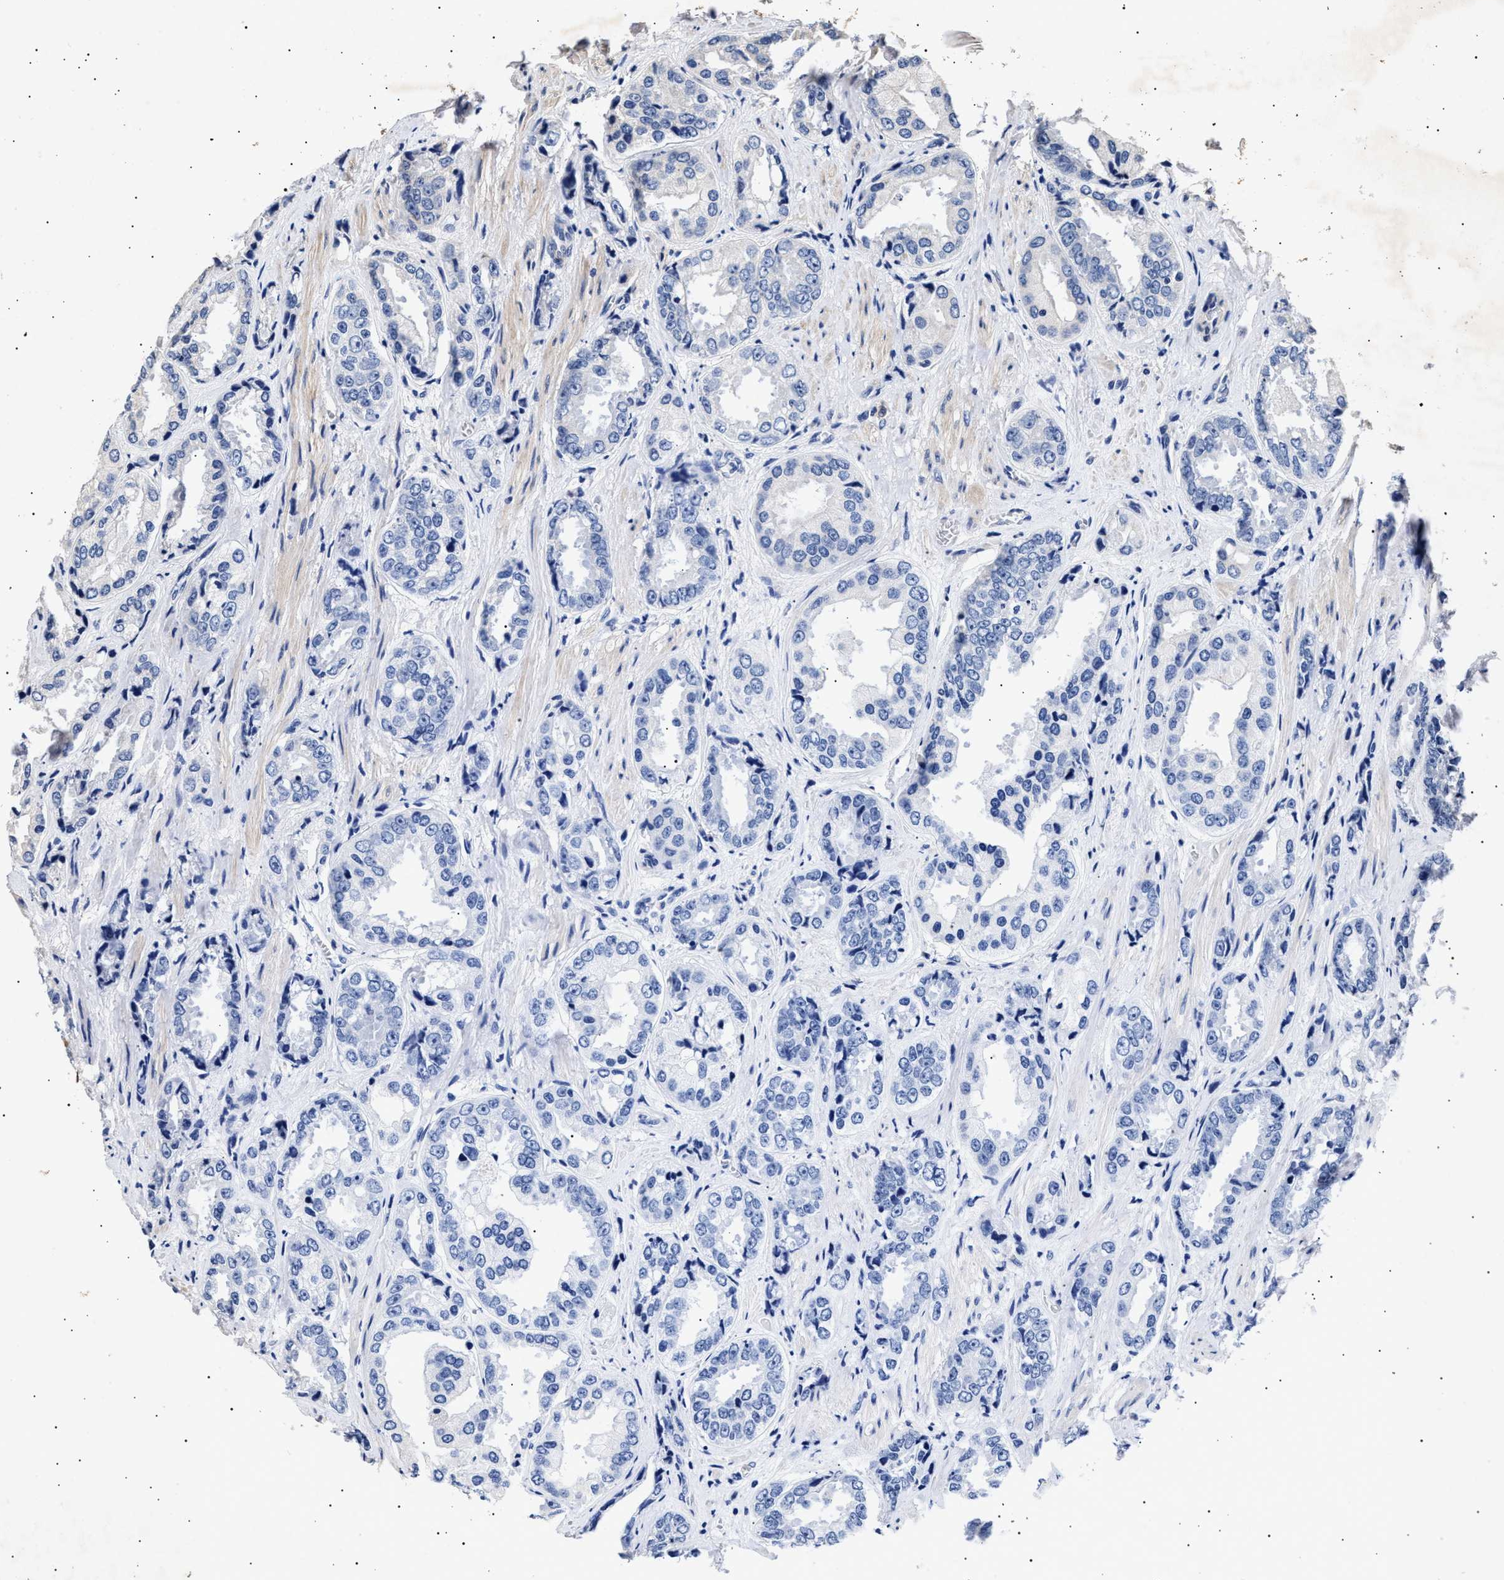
{"staining": {"intensity": "negative", "quantity": "none", "location": "none"}, "tissue": "prostate cancer", "cell_type": "Tumor cells", "image_type": "cancer", "snomed": [{"axis": "morphology", "description": "Adenocarcinoma, High grade"}, {"axis": "topography", "description": "Prostate"}], "caption": "This photomicrograph is of prostate adenocarcinoma (high-grade) stained with IHC to label a protein in brown with the nuclei are counter-stained blue. There is no positivity in tumor cells.", "gene": "ITGB5", "patient": {"sex": "male", "age": 61}}